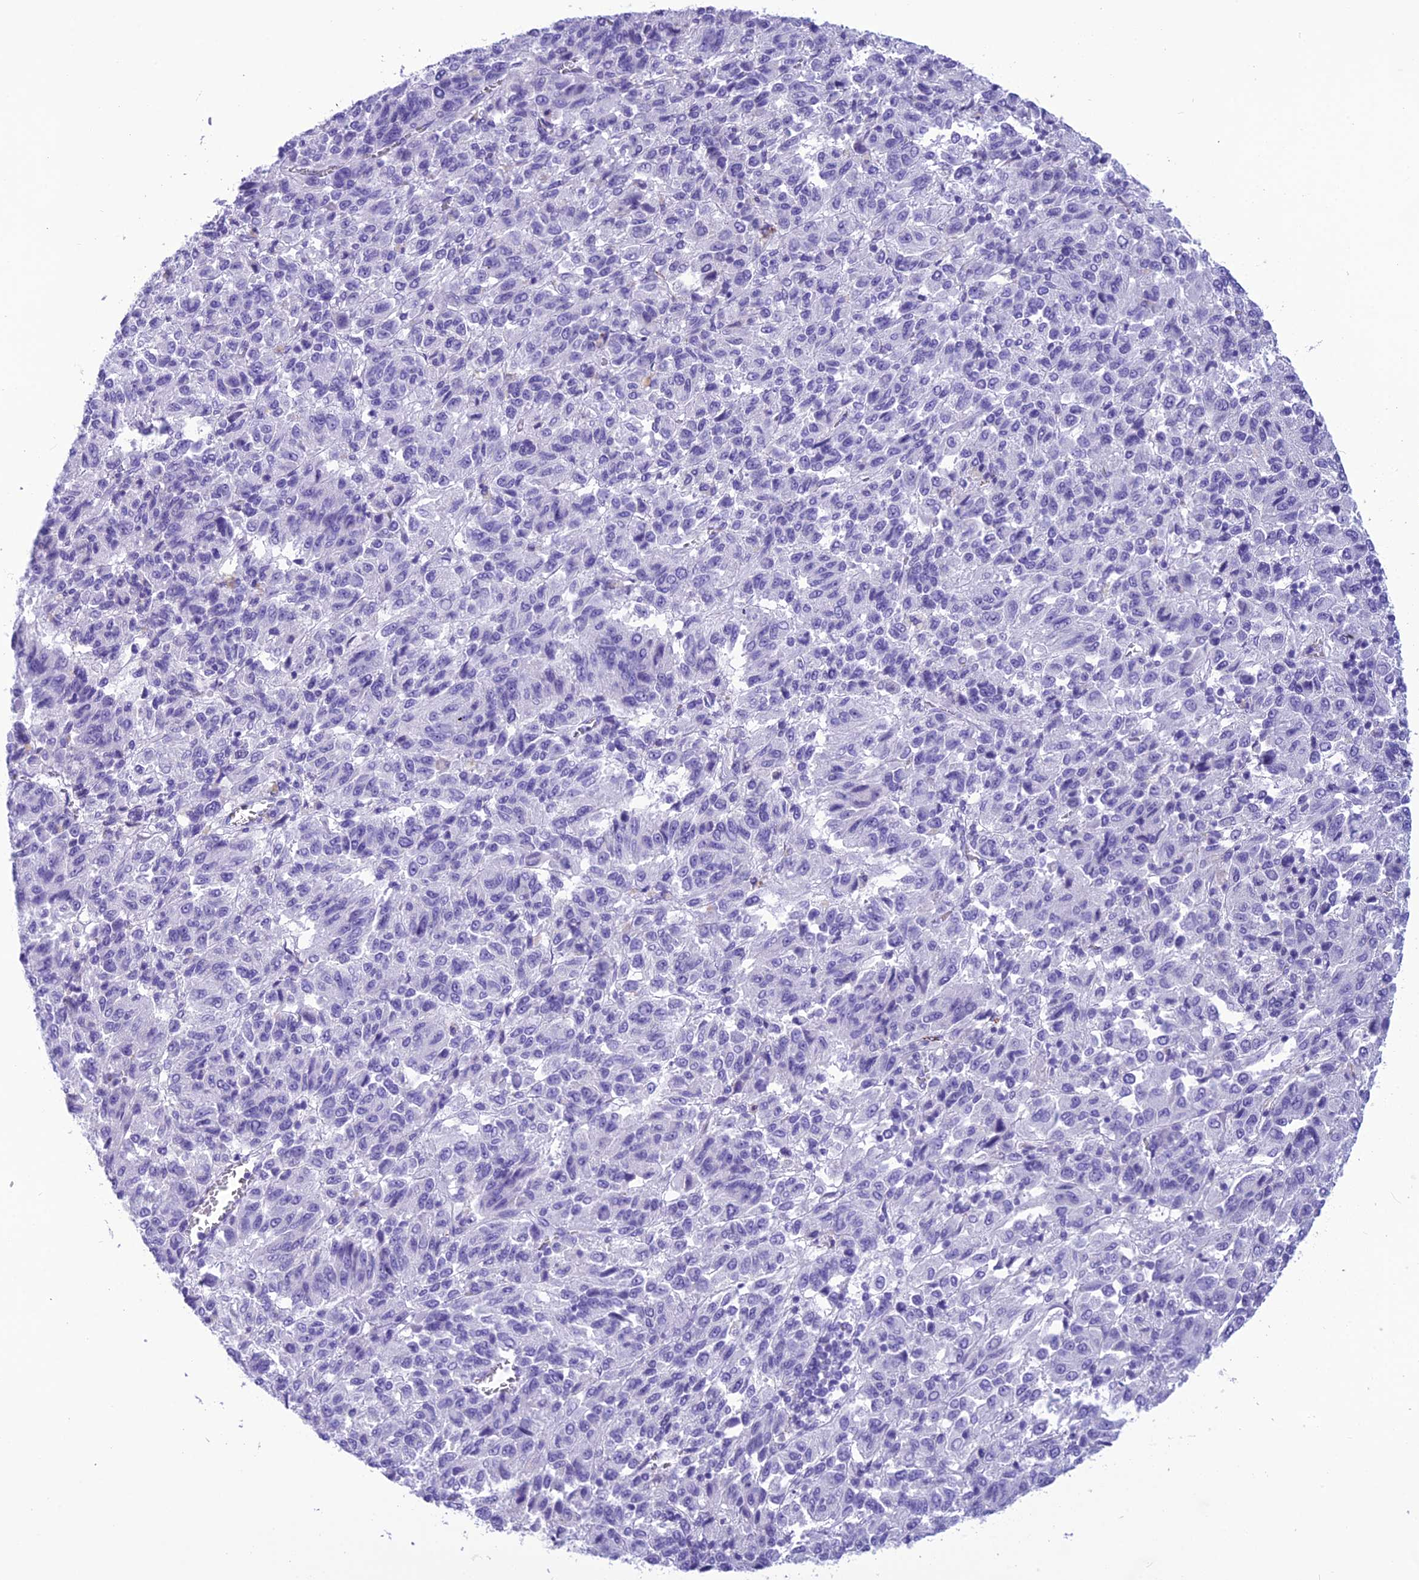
{"staining": {"intensity": "negative", "quantity": "none", "location": "none"}, "tissue": "melanoma", "cell_type": "Tumor cells", "image_type": "cancer", "snomed": [{"axis": "morphology", "description": "Malignant melanoma, Metastatic site"}, {"axis": "topography", "description": "Lung"}], "caption": "Human melanoma stained for a protein using immunohistochemistry exhibits no positivity in tumor cells.", "gene": "TRAM1L1", "patient": {"sex": "male", "age": 64}}